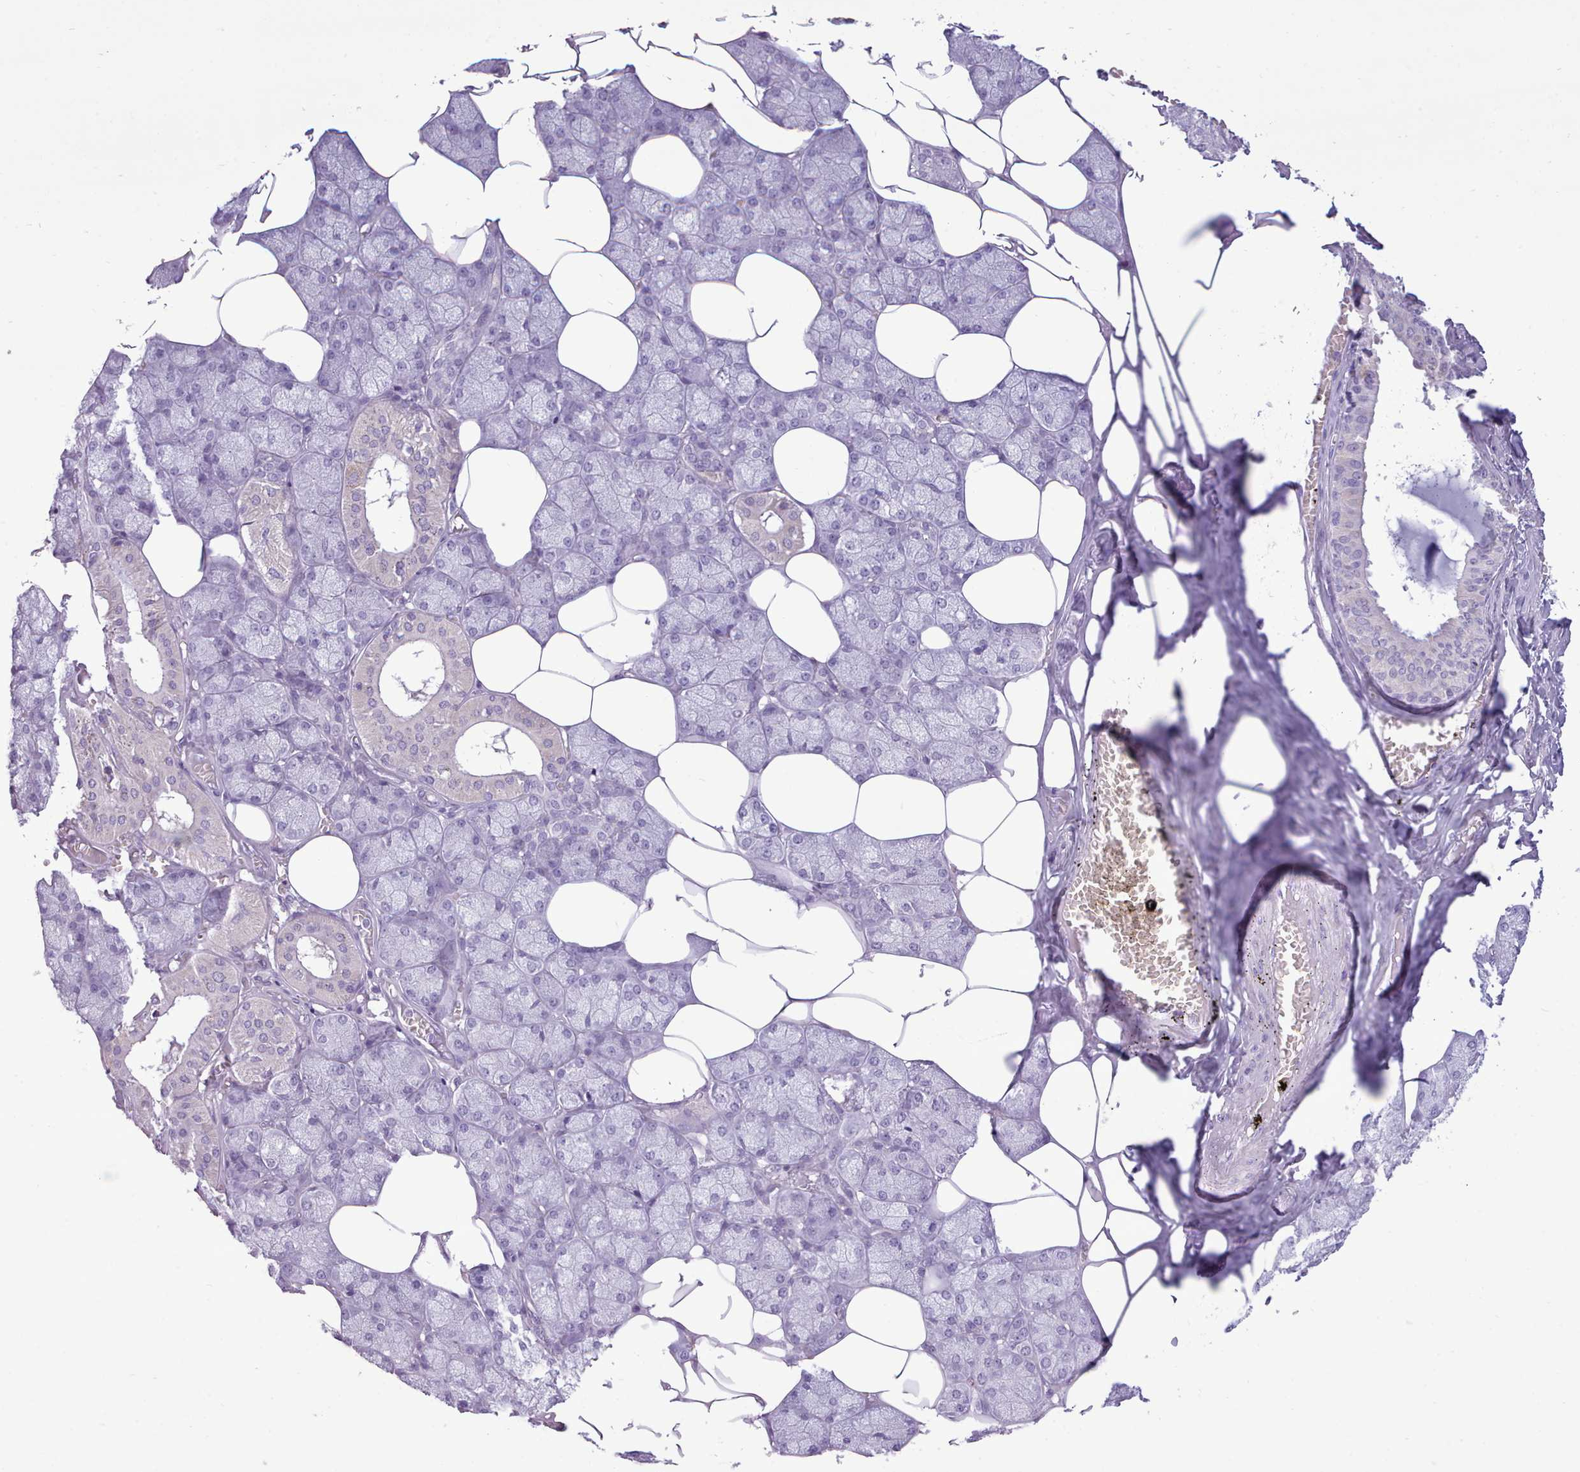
{"staining": {"intensity": "negative", "quantity": "none", "location": "none"}, "tissue": "salivary gland", "cell_type": "Glandular cells", "image_type": "normal", "snomed": [{"axis": "morphology", "description": "Normal tissue, NOS"}, {"axis": "topography", "description": "Salivary gland"}], "caption": "Immunohistochemistry of normal human salivary gland demonstrates no positivity in glandular cells. (DAB (3,3'-diaminobenzidine) immunohistochemistry (IHC), high magnification).", "gene": "FBXO48", "patient": {"sex": "male", "age": 62}}